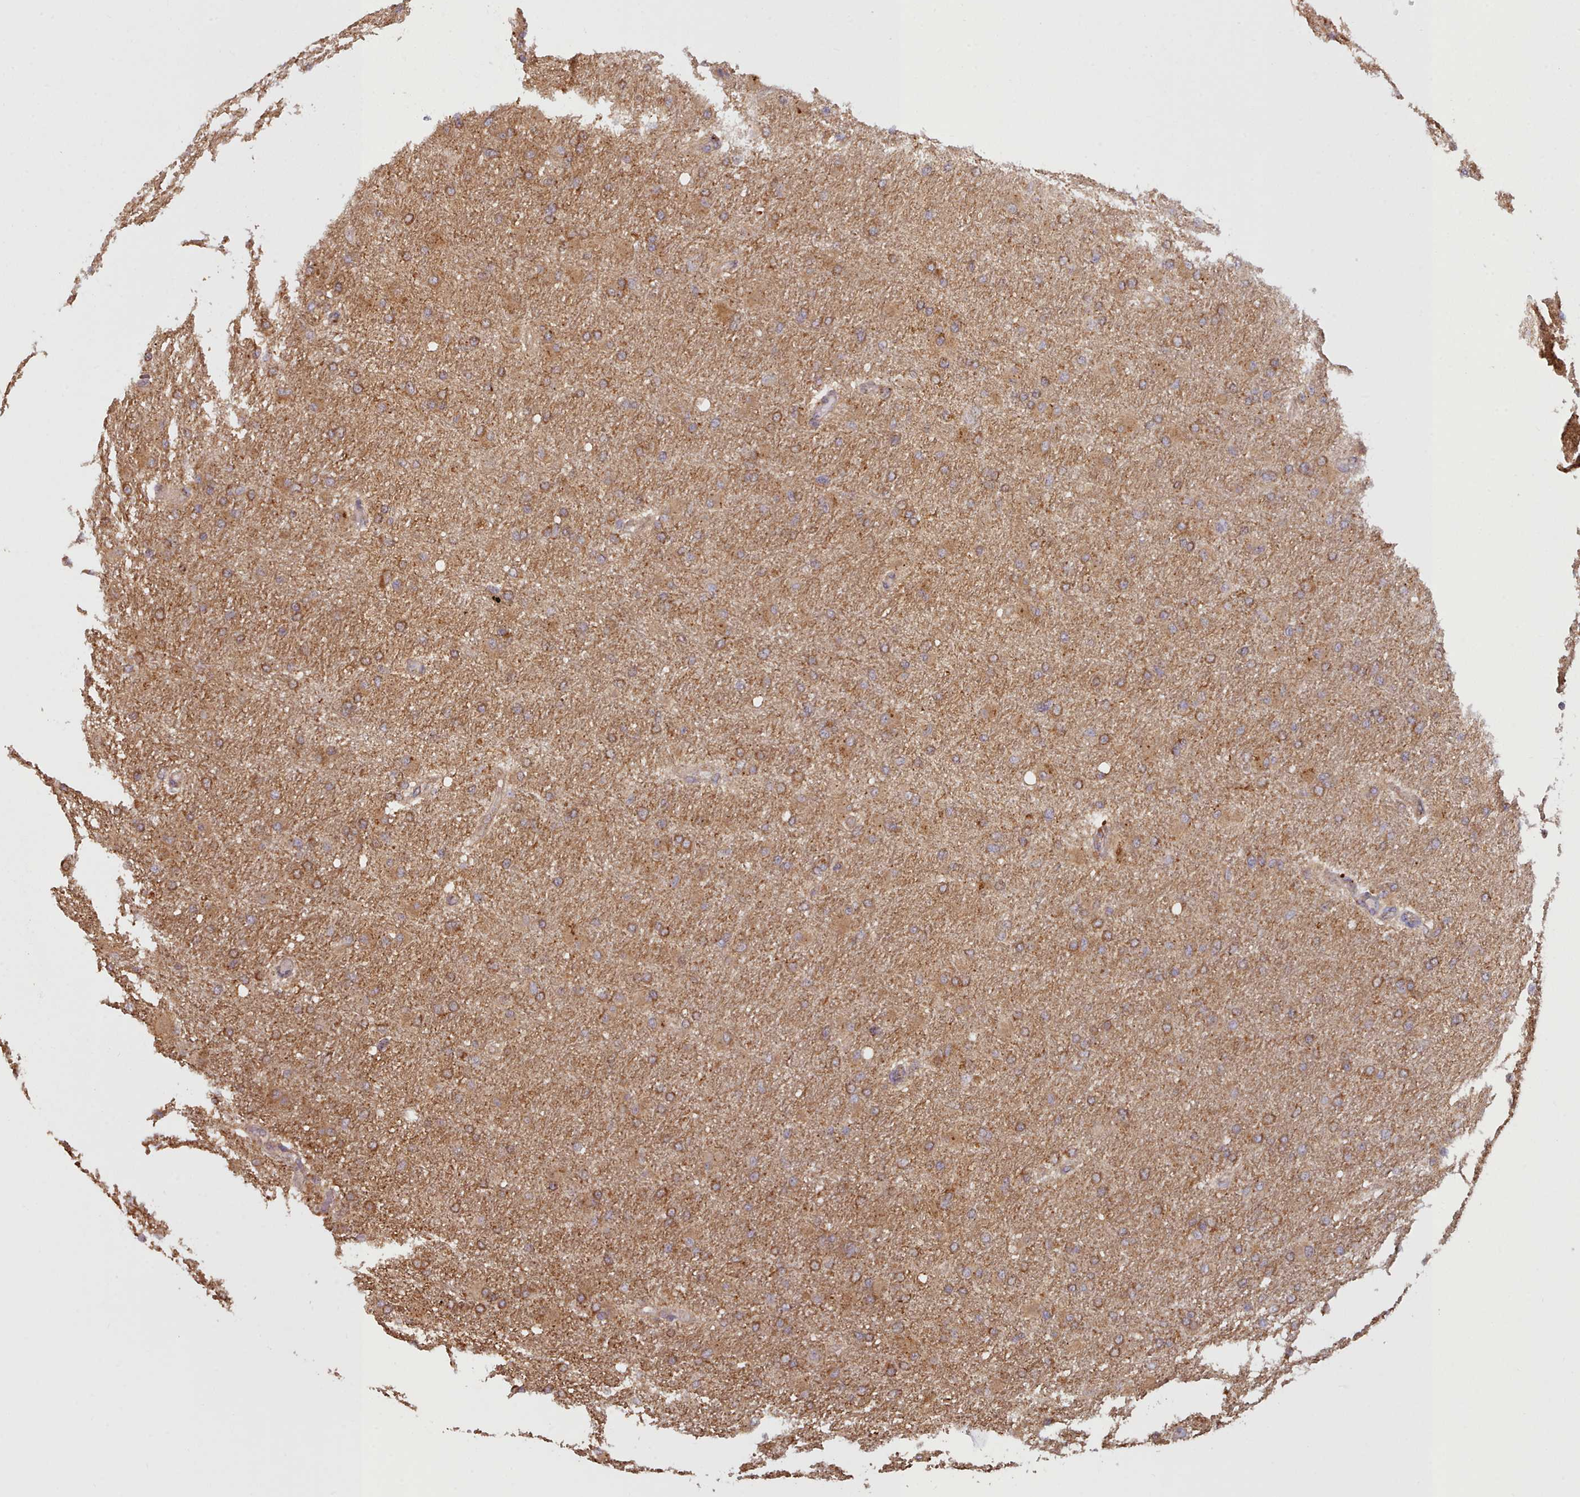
{"staining": {"intensity": "moderate", "quantity": ">75%", "location": "cytoplasmic/membranous"}, "tissue": "glioma", "cell_type": "Tumor cells", "image_type": "cancer", "snomed": [{"axis": "morphology", "description": "Glioma, malignant, High grade"}, {"axis": "topography", "description": "Cerebral cortex"}], "caption": "An IHC image of tumor tissue is shown. Protein staining in brown highlights moderate cytoplasmic/membranous positivity in malignant glioma (high-grade) within tumor cells.", "gene": "CRYBG1", "patient": {"sex": "female", "age": 36}}